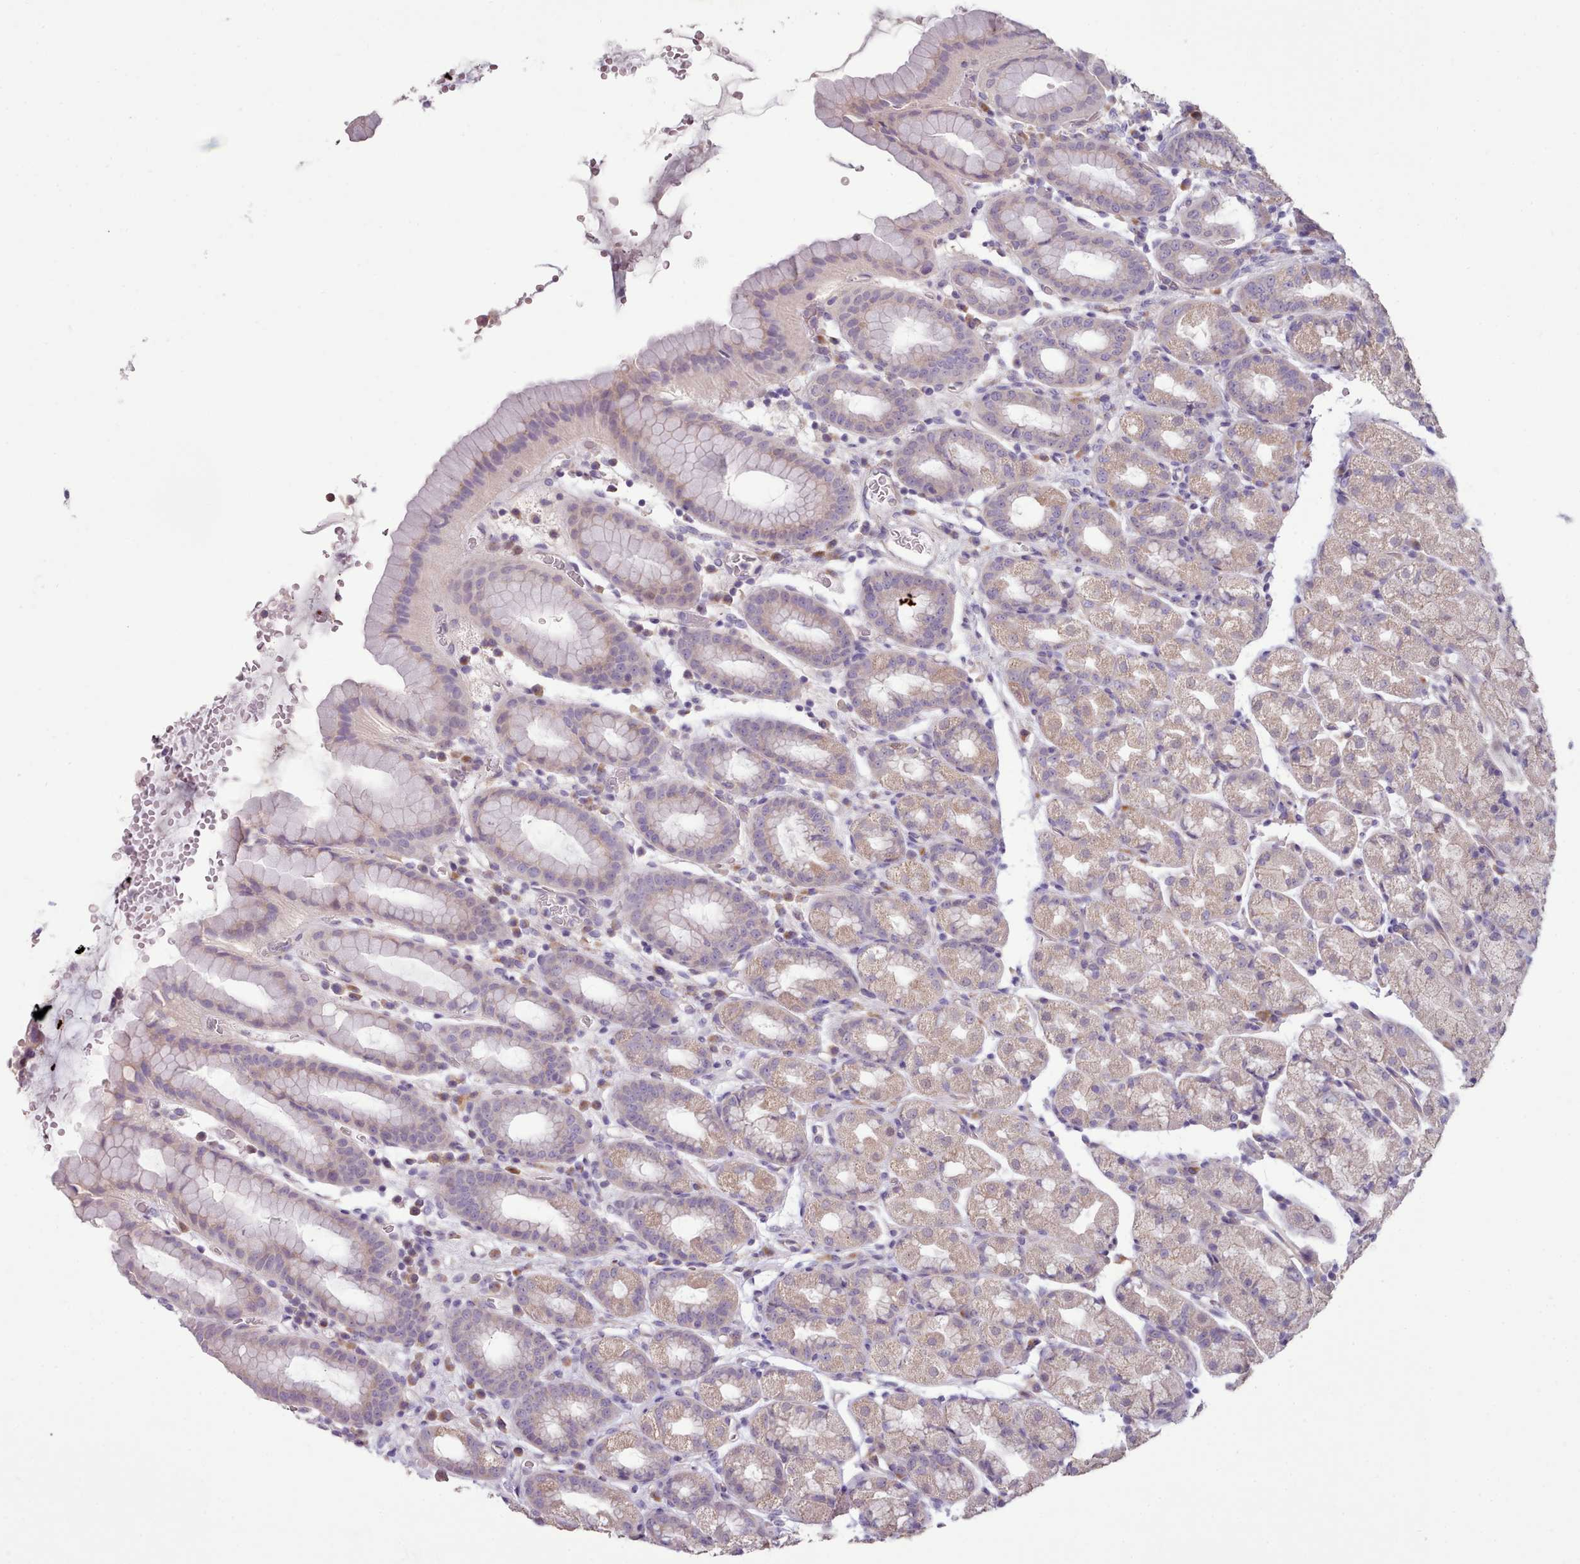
{"staining": {"intensity": "weak", "quantity": "25%-75%", "location": "cytoplasmic/membranous"}, "tissue": "stomach", "cell_type": "Glandular cells", "image_type": "normal", "snomed": [{"axis": "morphology", "description": "Normal tissue, NOS"}, {"axis": "topography", "description": "Stomach, upper"}, {"axis": "topography", "description": "Stomach, lower"}, {"axis": "topography", "description": "Small intestine"}], "caption": "This photomicrograph demonstrates immunohistochemistry staining of unremarkable stomach, with low weak cytoplasmic/membranous staining in about 25%-75% of glandular cells.", "gene": "DPF1", "patient": {"sex": "male", "age": 68}}